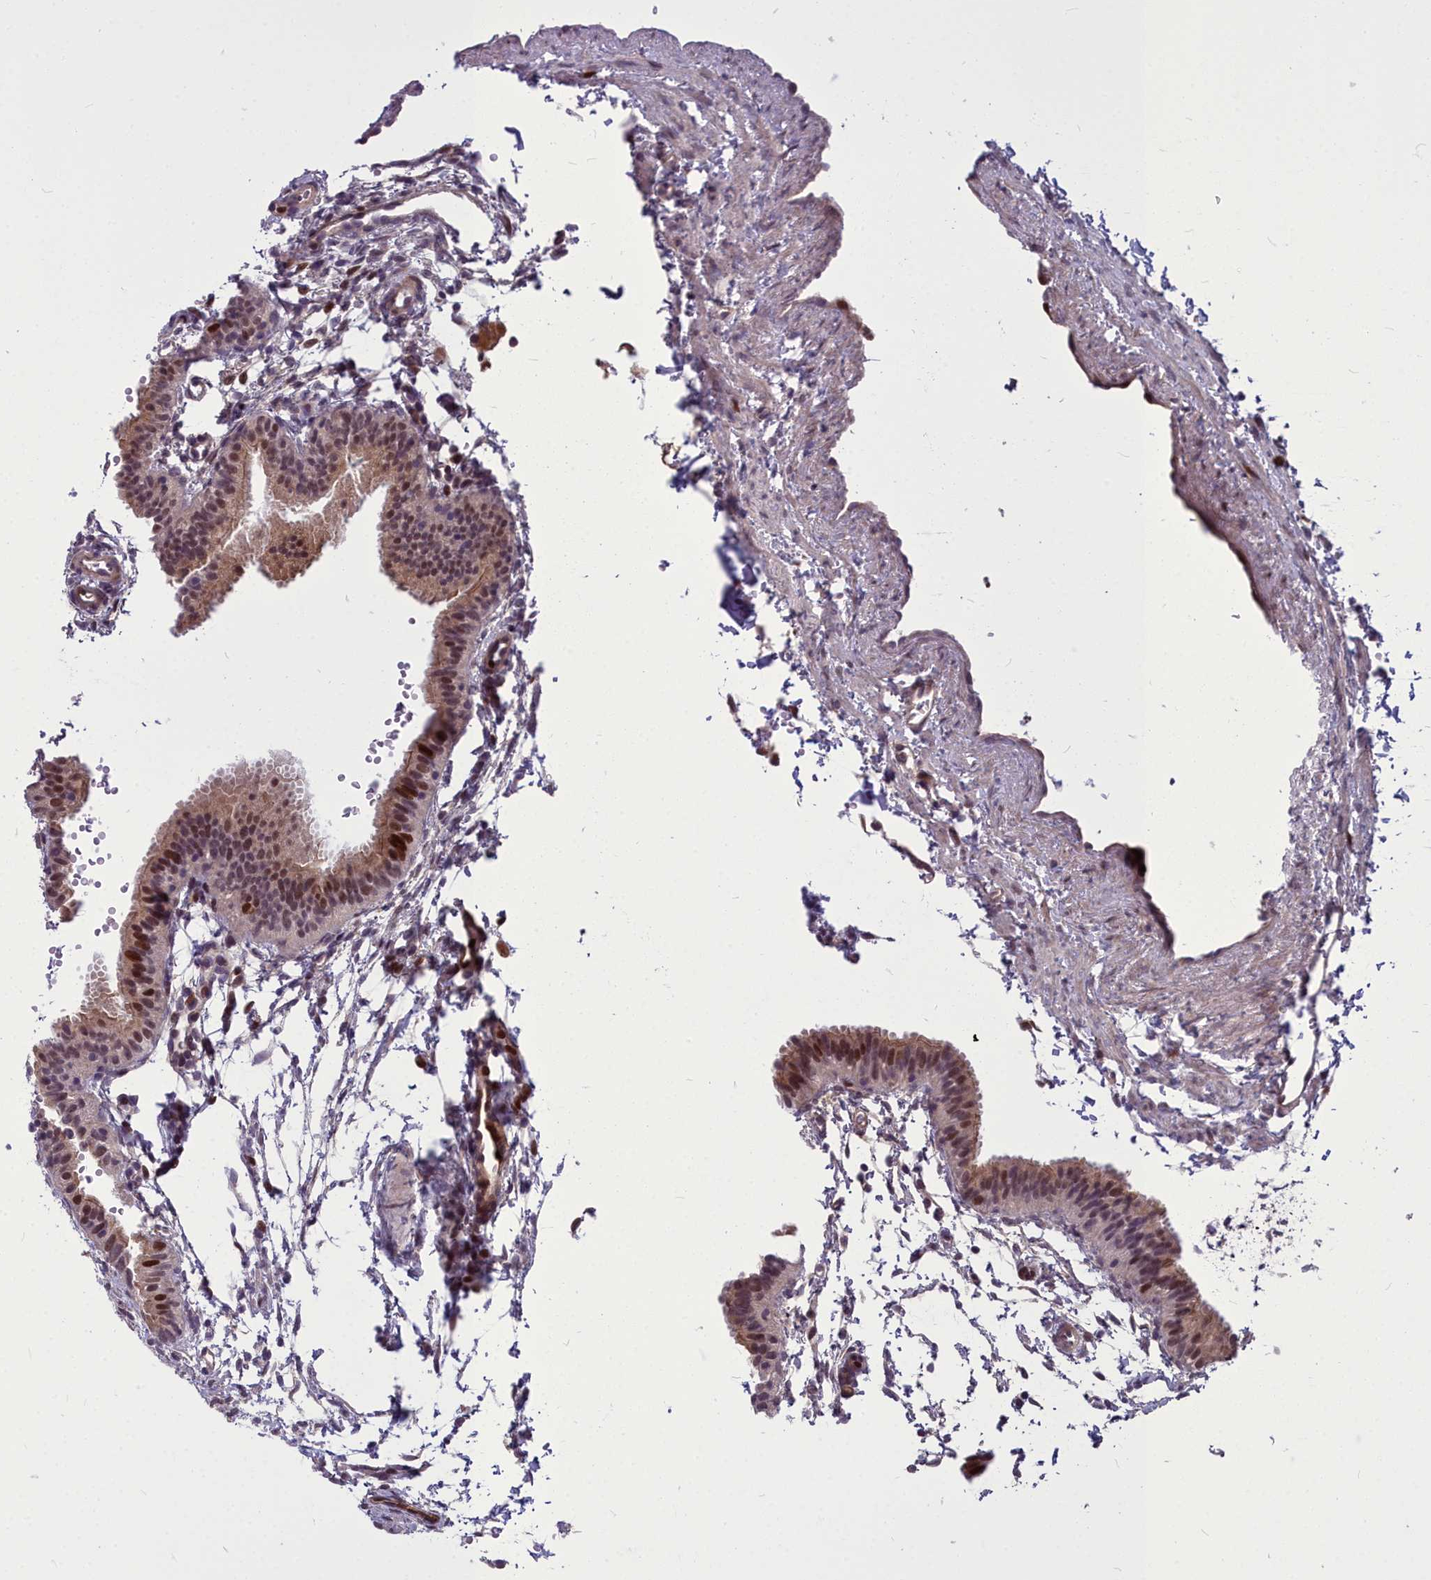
{"staining": {"intensity": "moderate", "quantity": ">75%", "location": "nuclear"}, "tissue": "fallopian tube", "cell_type": "Glandular cells", "image_type": "normal", "snomed": [{"axis": "morphology", "description": "Normal tissue, NOS"}, {"axis": "topography", "description": "Fallopian tube"}], "caption": "This histopathology image displays immunohistochemistry (IHC) staining of unremarkable fallopian tube, with medium moderate nuclear positivity in about >75% of glandular cells.", "gene": "AP1M1", "patient": {"sex": "female", "age": 35}}